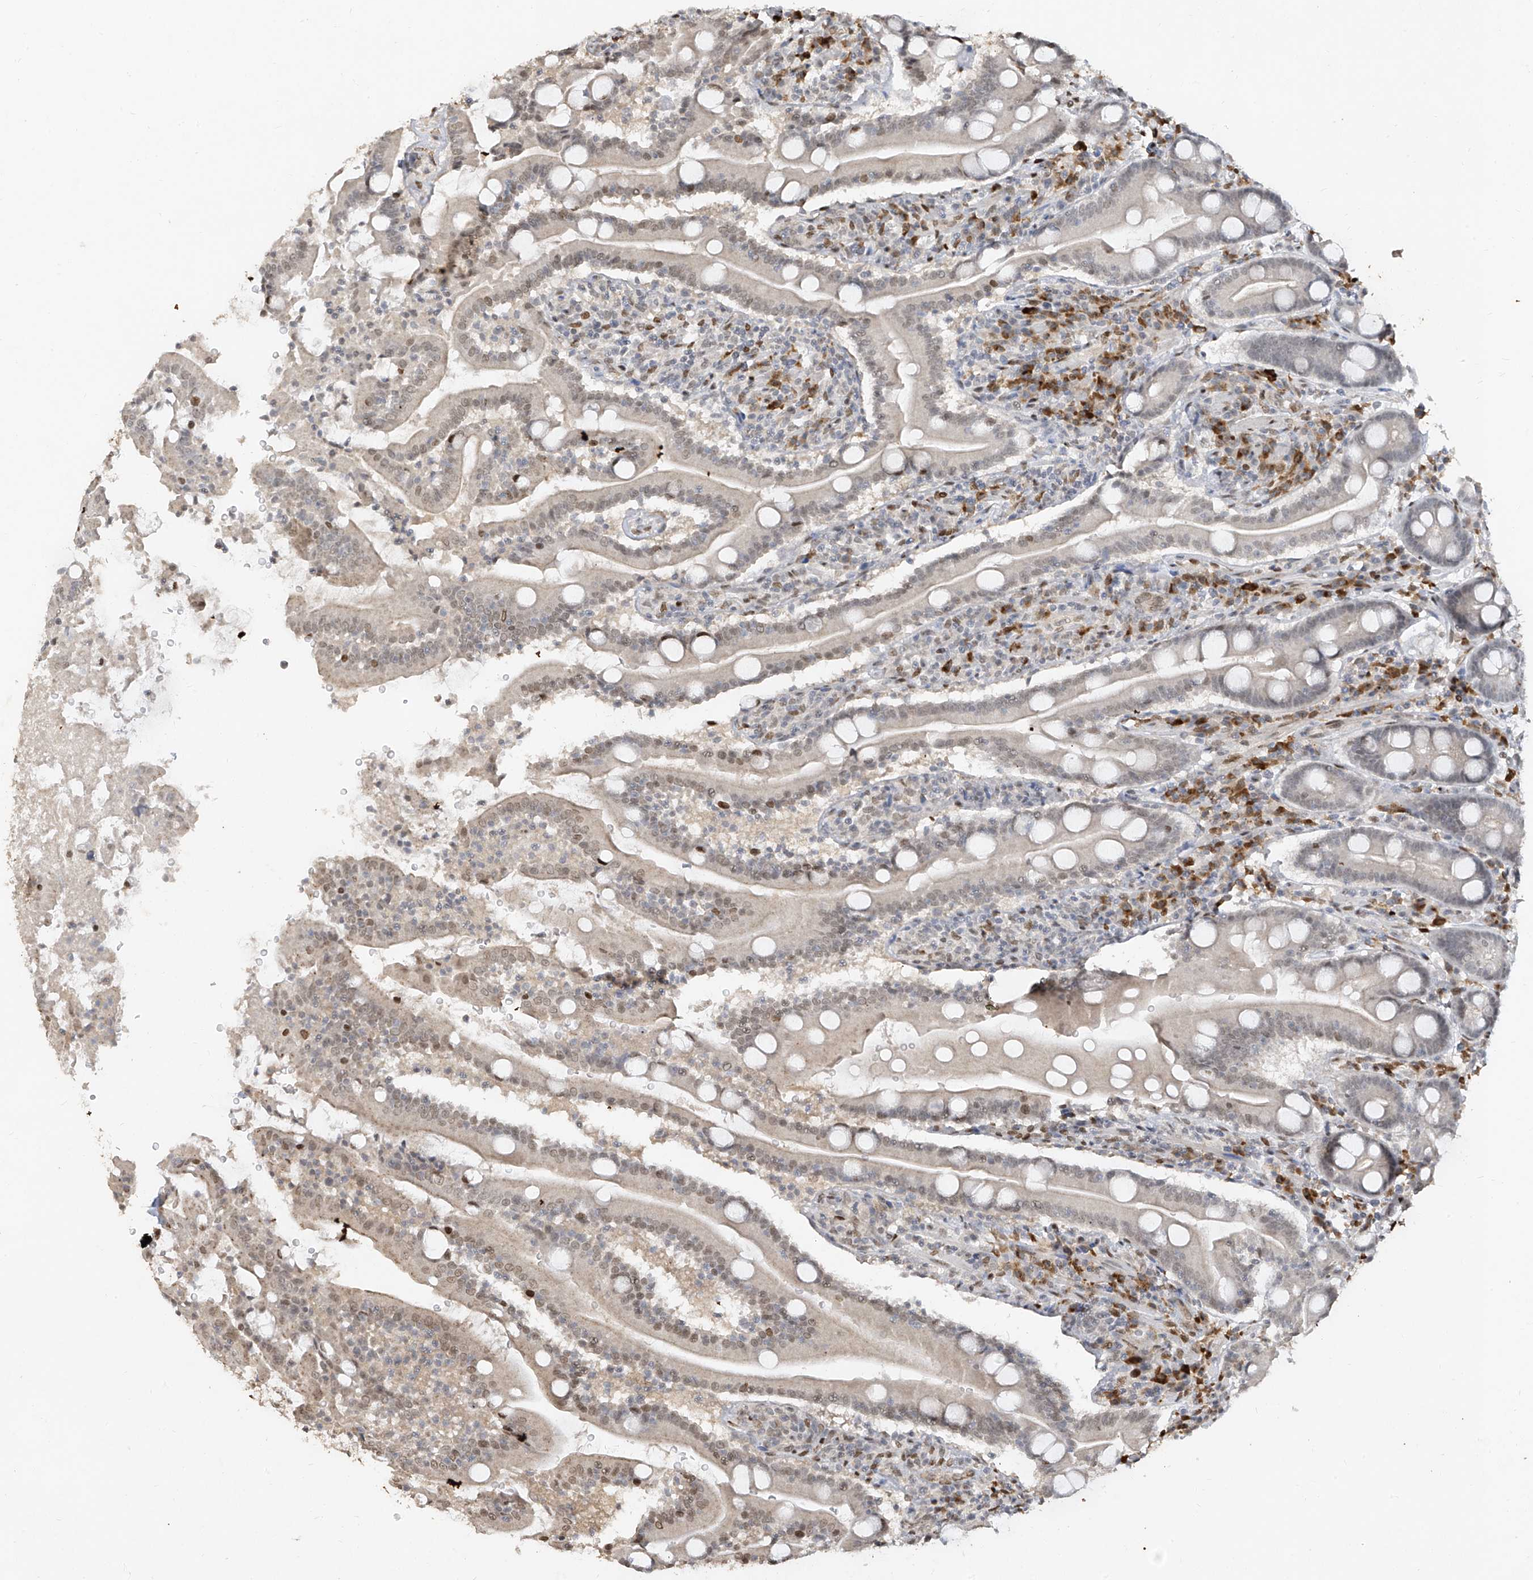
{"staining": {"intensity": "weak", "quantity": "25%-75%", "location": "nuclear"}, "tissue": "duodenum", "cell_type": "Glandular cells", "image_type": "normal", "snomed": [{"axis": "morphology", "description": "Normal tissue, NOS"}, {"axis": "topography", "description": "Duodenum"}], "caption": "Human duodenum stained for a protein (brown) shows weak nuclear positive staining in approximately 25%-75% of glandular cells.", "gene": "ATRIP", "patient": {"sex": "male", "age": 35}}